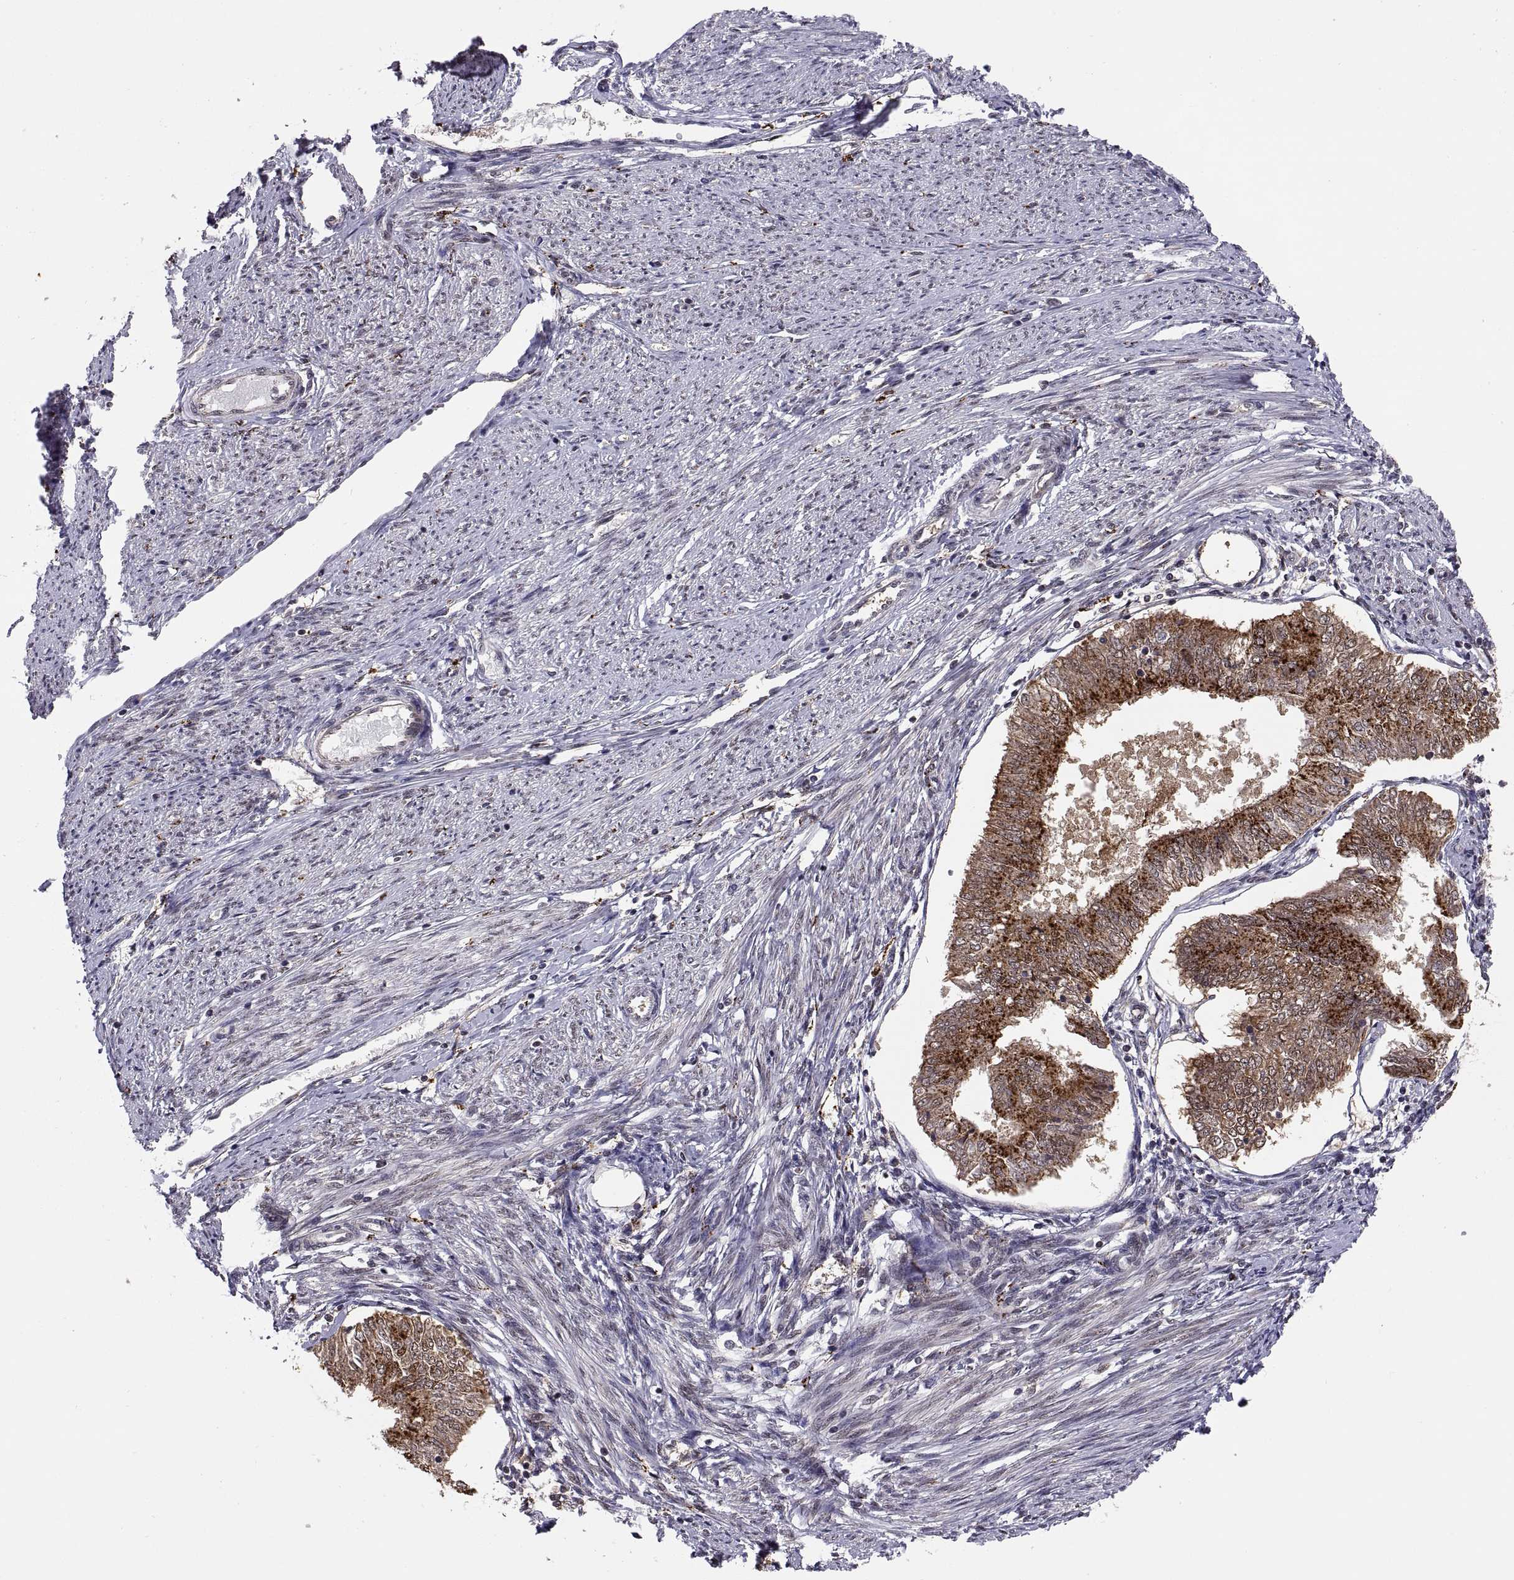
{"staining": {"intensity": "strong", "quantity": "25%-75%", "location": "cytoplasmic/membranous"}, "tissue": "endometrial cancer", "cell_type": "Tumor cells", "image_type": "cancer", "snomed": [{"axis": "morphology", "description": "Adenocarcinoma, NOS"}, {"axis": "topography", "description": "Endometrium"}], "caption": "Endometrial cancer stained with a protein marker demonstrates strong staining in tumor cells.", "gene": "PSMC2", "patient": {"sex": "female", "age": 58}}